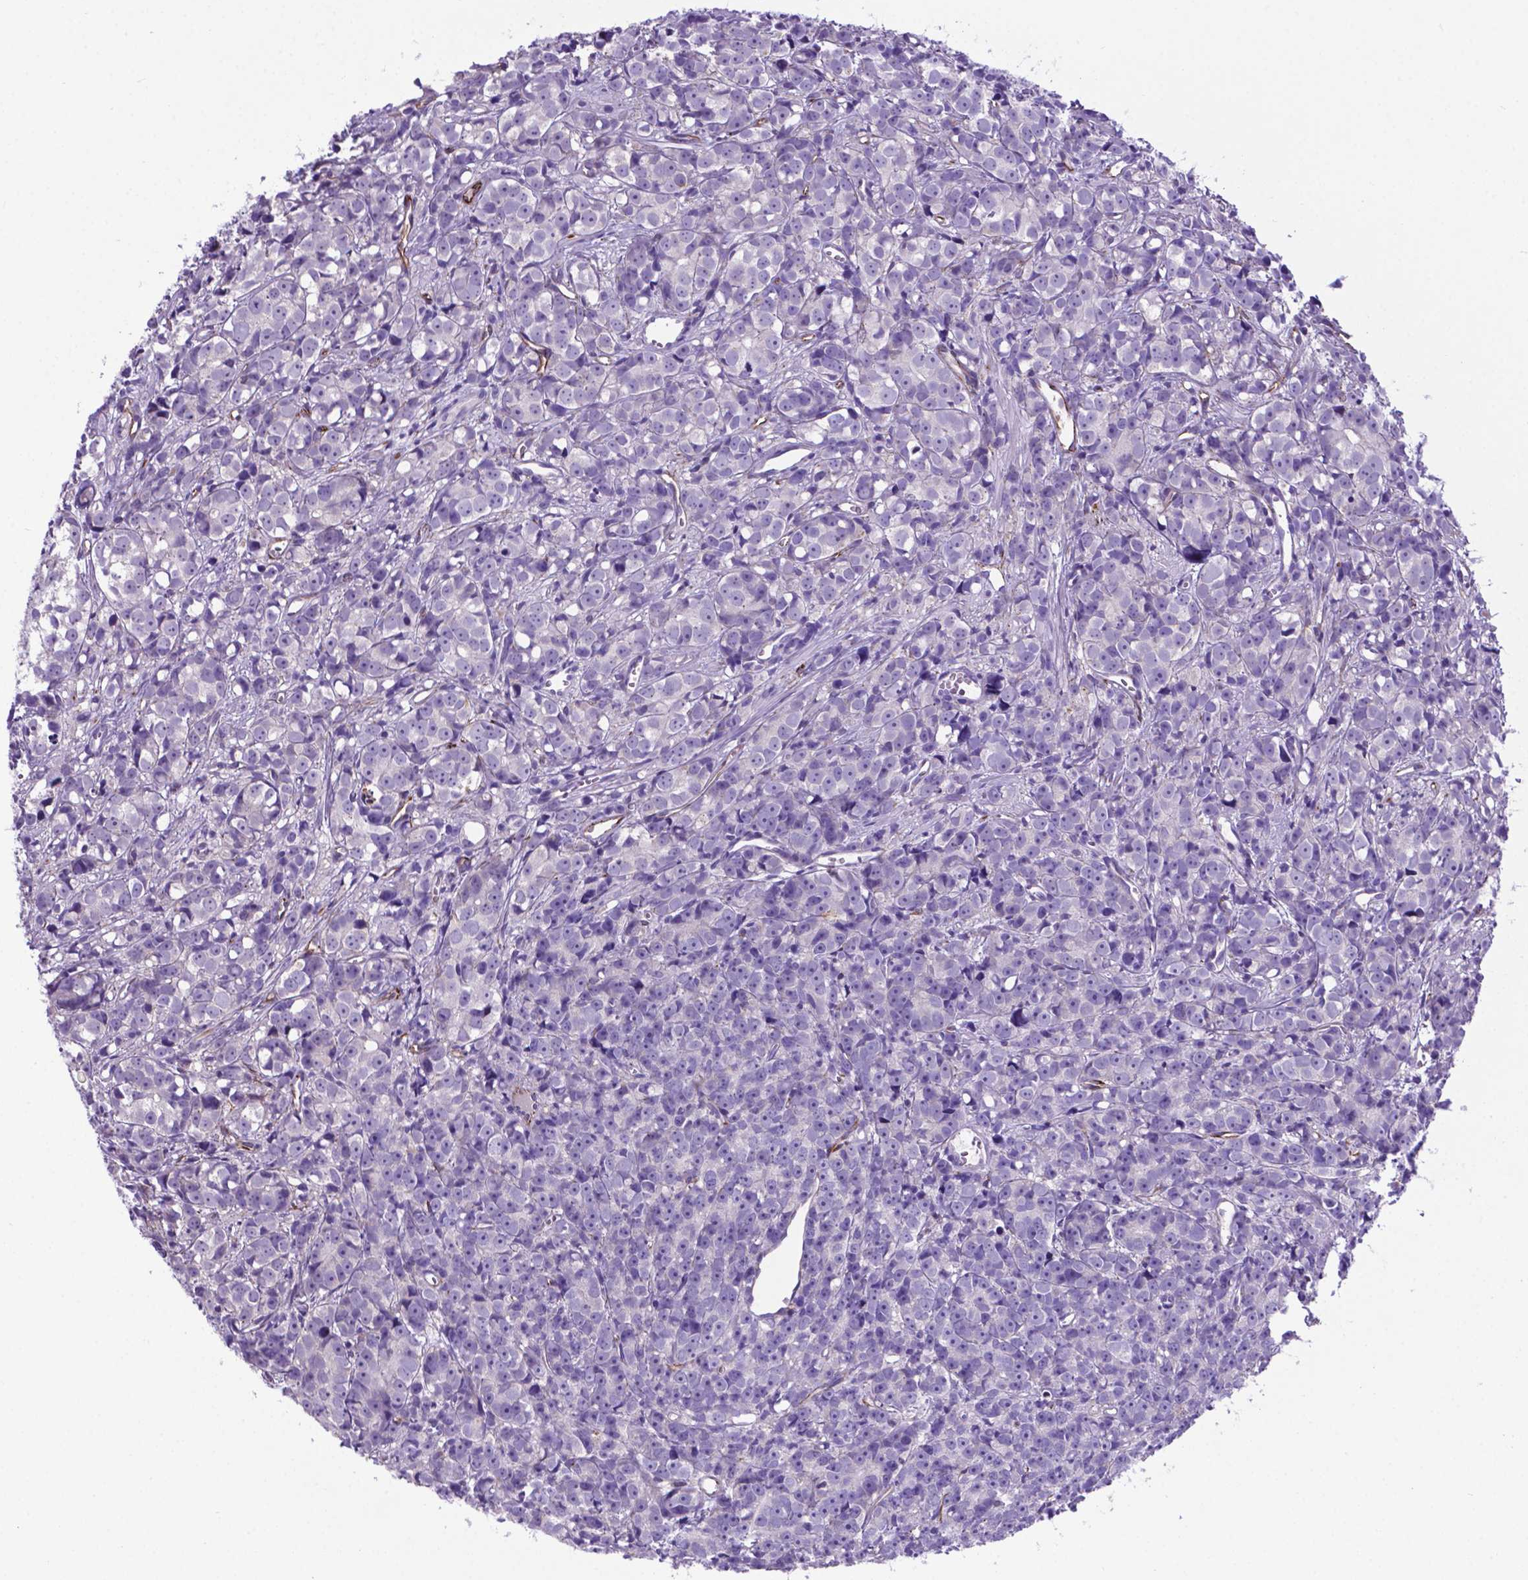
{"staining": {"intensity": "negative", "quantity": "none", "location": "none"}, "tissue": "prostate cancer", "cell_type": "Tumor cells", "image_type": "cancer", "snomed": [{"axis": "morphology", "description": "Adenocarcinoma, High grade"}, {"axis": "topography", "description": "Prostate"}], "caption": "This is an immunohistochemistry image of human prostate cancer (high-grade adenocarcinoma). There is no positivity in tumor cells.", "gene": "LZTR1", "patient": {"sex": "male", "age": 77}}